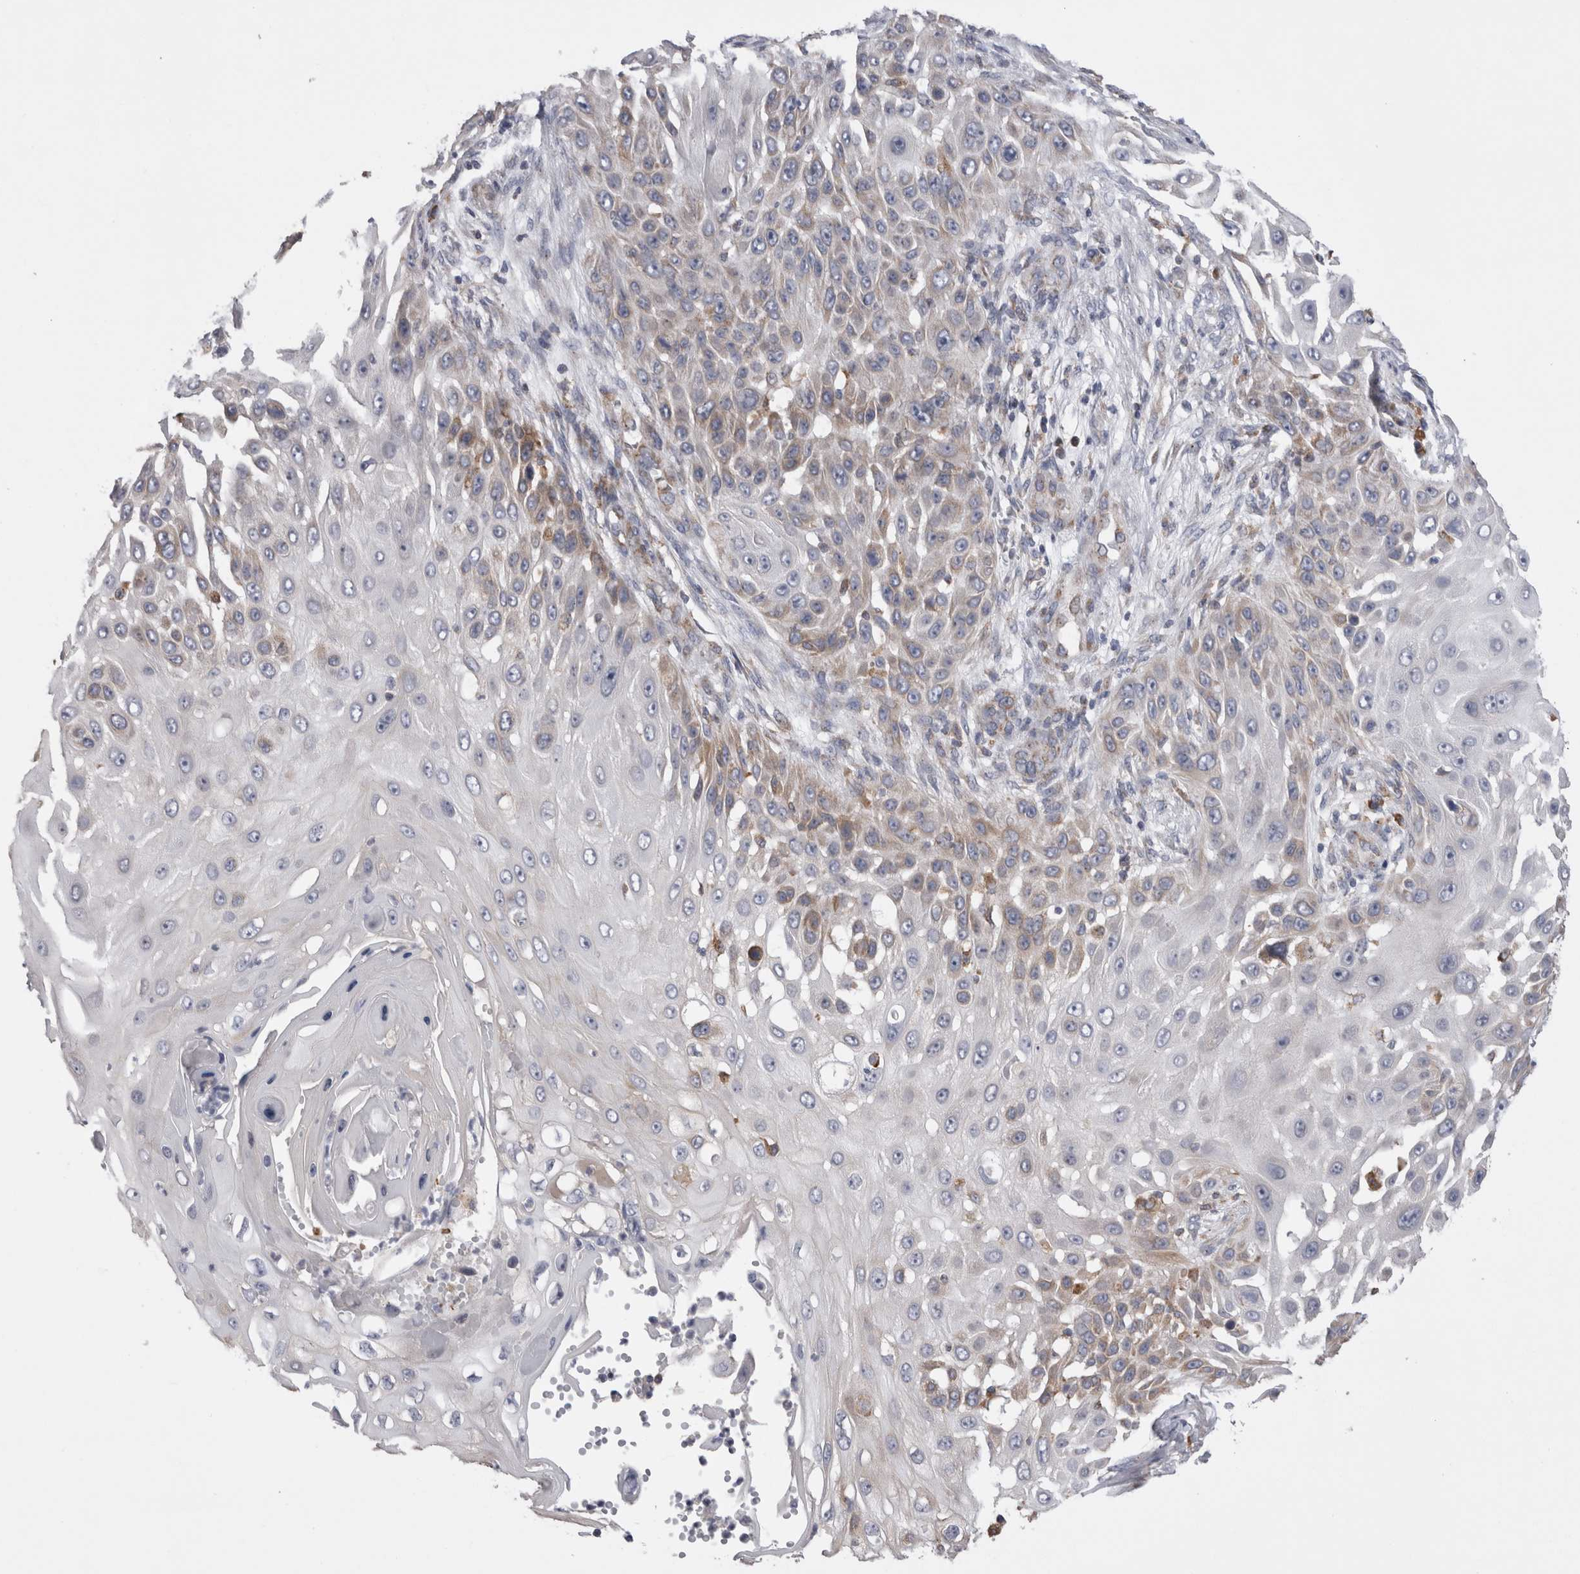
{"staining": {"intensity": "weak", "quantity": "25%-75%", "location": "cytoplasmic/membranous"}, "tissue": "skin cancer", "cell_type": "Tumor cells", "image_type": "cancer", "snomed": [{"axis": "morphology", "description": "Squamous cell carcinoma, NOS"}, {"axis": "topography", "description": "Skin"}], "caption": "Tumor cells reveal low levels of weak cytoplasmic/membranous positivity in about 25%-75% of cells in human squamous cell carcinoma (skin). The staining was performed using DAB (3,3'-diaminobenzidine) to visualize the protein expression in brown, while the nuclei were stained in blue with hematoxylin (Magnification: 20x).", "gene": "ZNF341", "patient": {"sex": "female", "age": 44}}